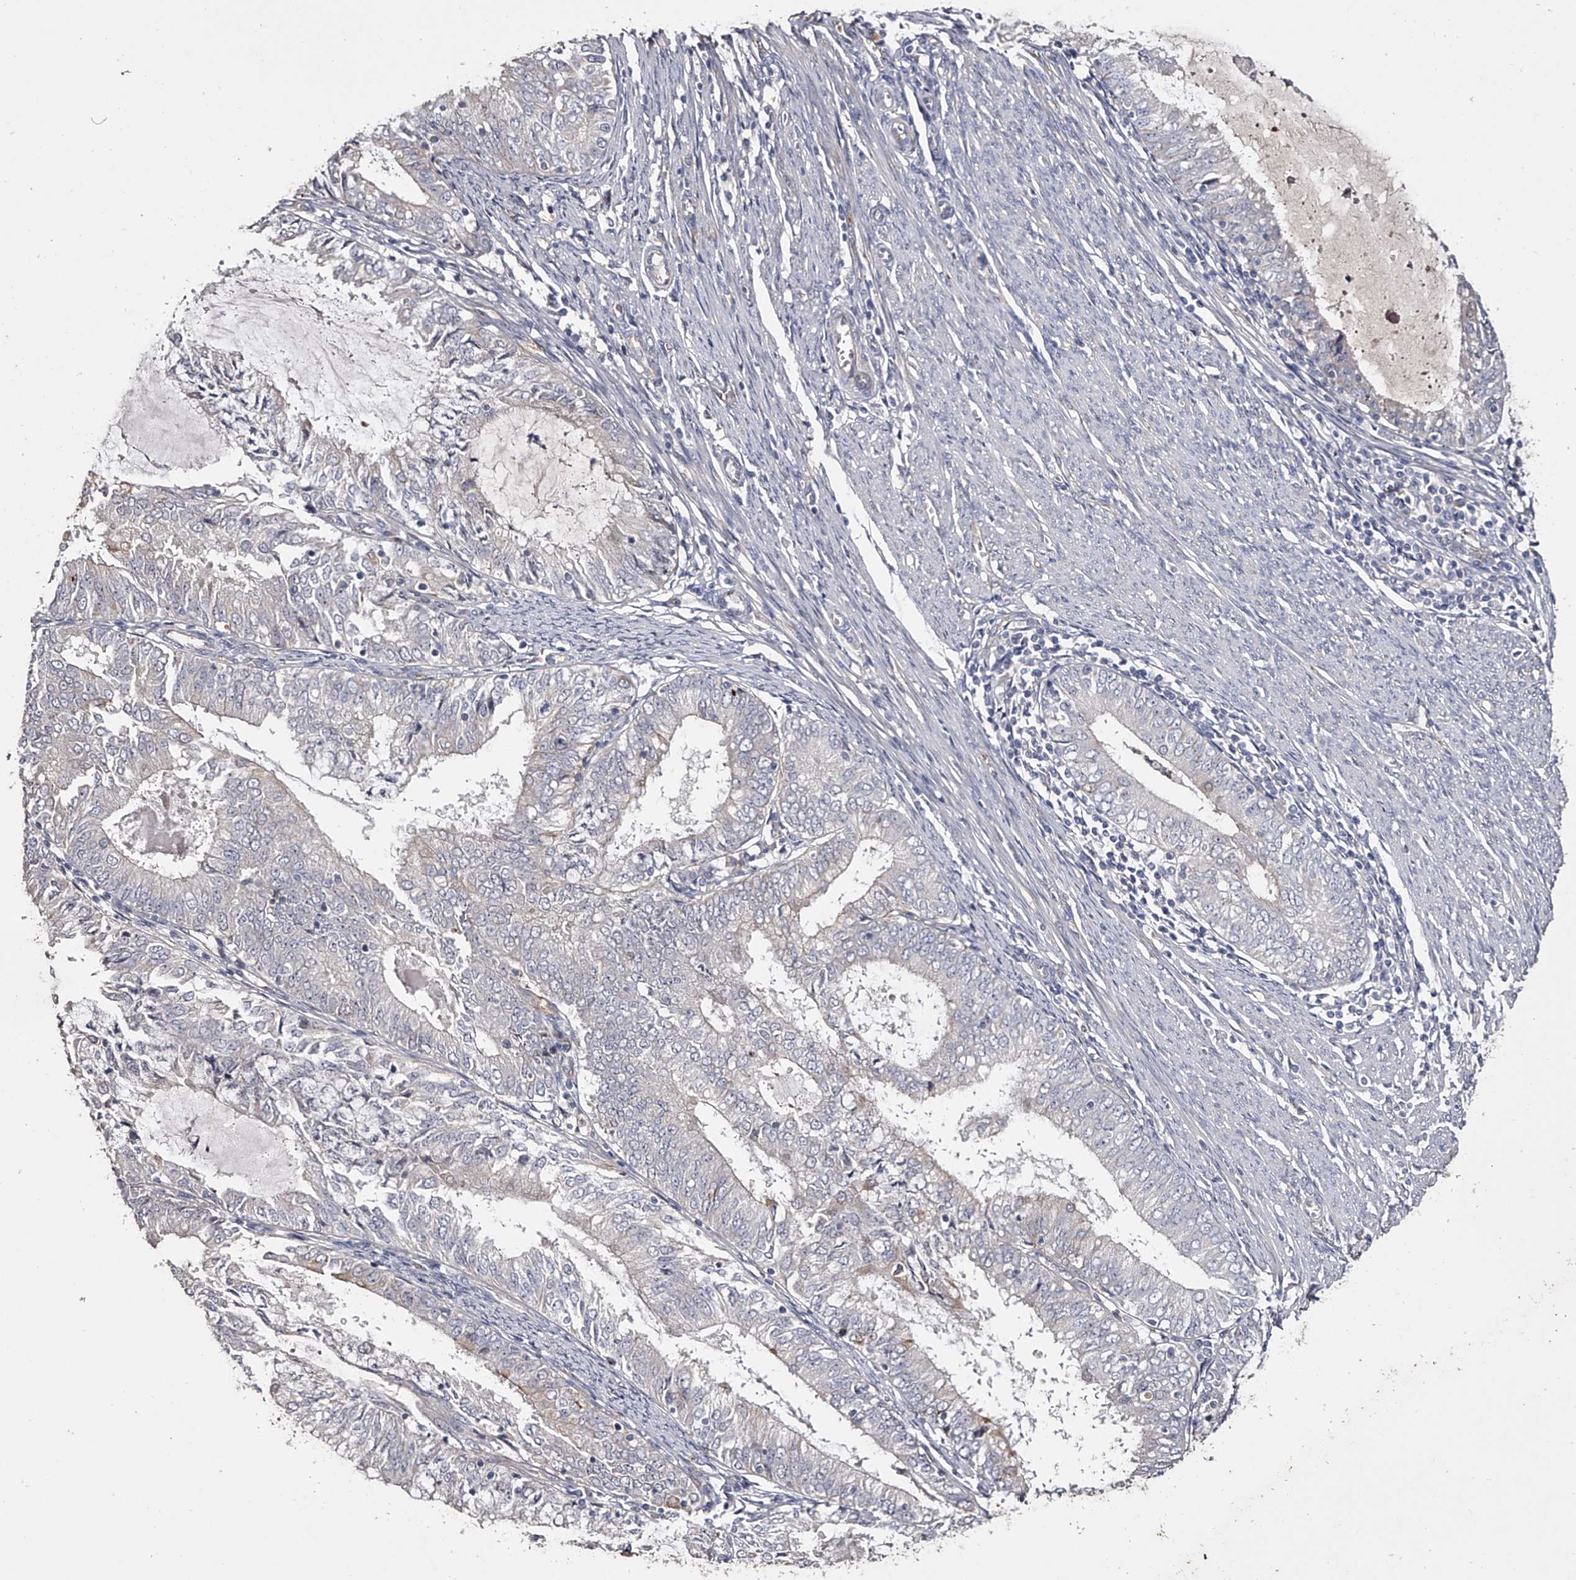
{"staining": {"intensity": "negative", "quantity": "none", "location": "none"}, "tissue": "endometrial cancer", "cell_type": "Tumor cells", "image_type": "cancer", "snomed": [{"axis": "morphology", "description": "Adenocarcinoma, NOS"}, {"axis": "topography", "description": "Endometrium"}], "caption": "Tumor cells are negative for protein expression in human endometrial cancer.", "gene": "MDN1", "patient": {"sex": "female", "age": 57}}